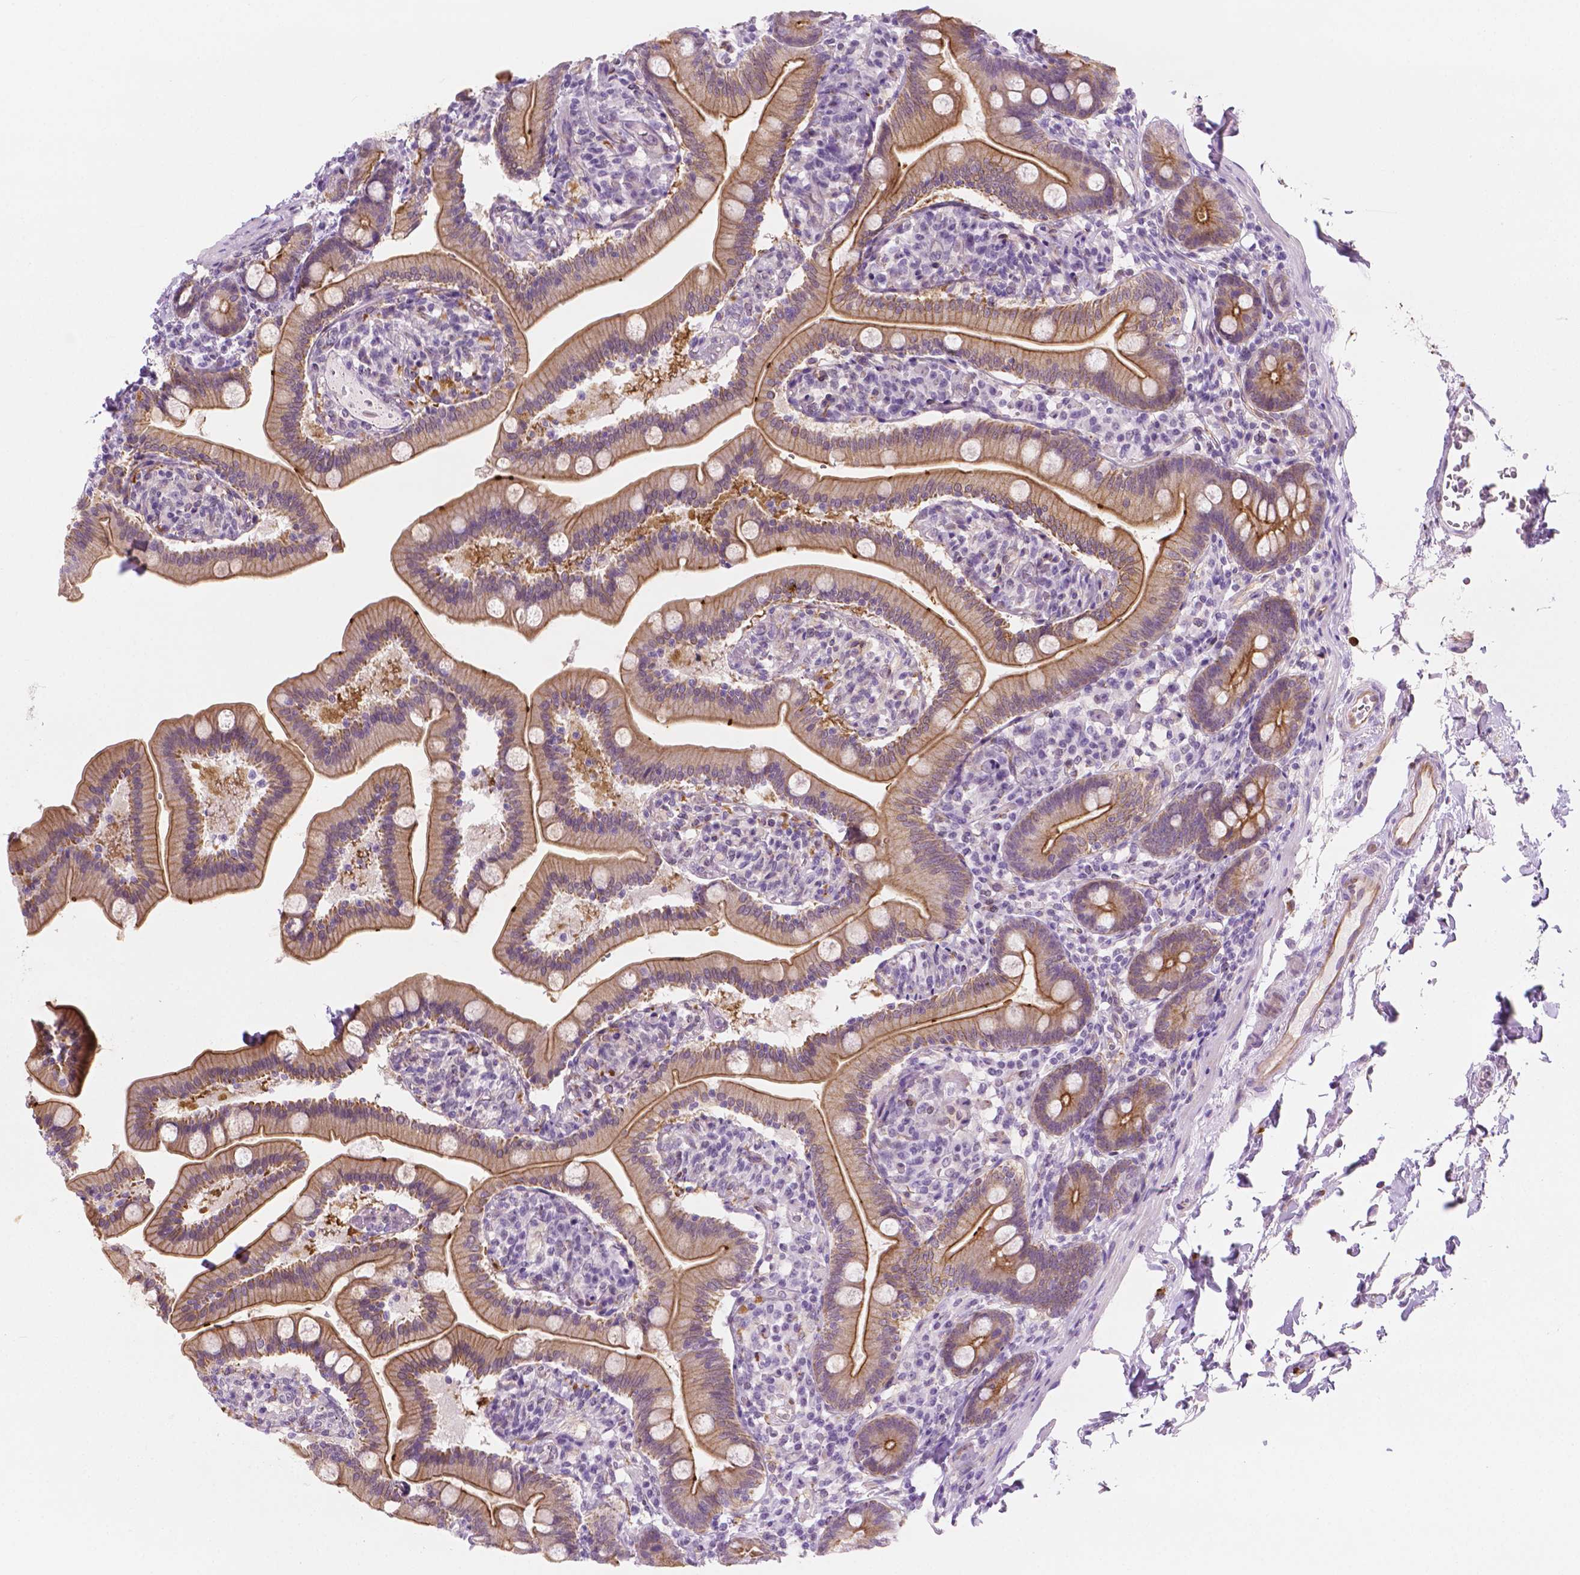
{"staining": {"intensity": "moderate", "quantity": "25%-75%", "location": "cytoplasmic/membranous"}, "tissue": "duodenum", "cell_type": "Glandular cells", "image_type": "normal", "snomed": [{"axis": "morphology", "description": "Normal tissue, NOS"}, {"axis": "topography", "description": "Duodenum"}], "caption": "Brown immunohistochemical staining in benign human duodenum exhibits moderate cytoplasmic/membranous positivity in about 25%-75% of glandular cells. (DAB = brown stain, brightfield microscopy at high magnification).", "gene": "EPPK1", "patient": {"sex": "female", "age": 67}}